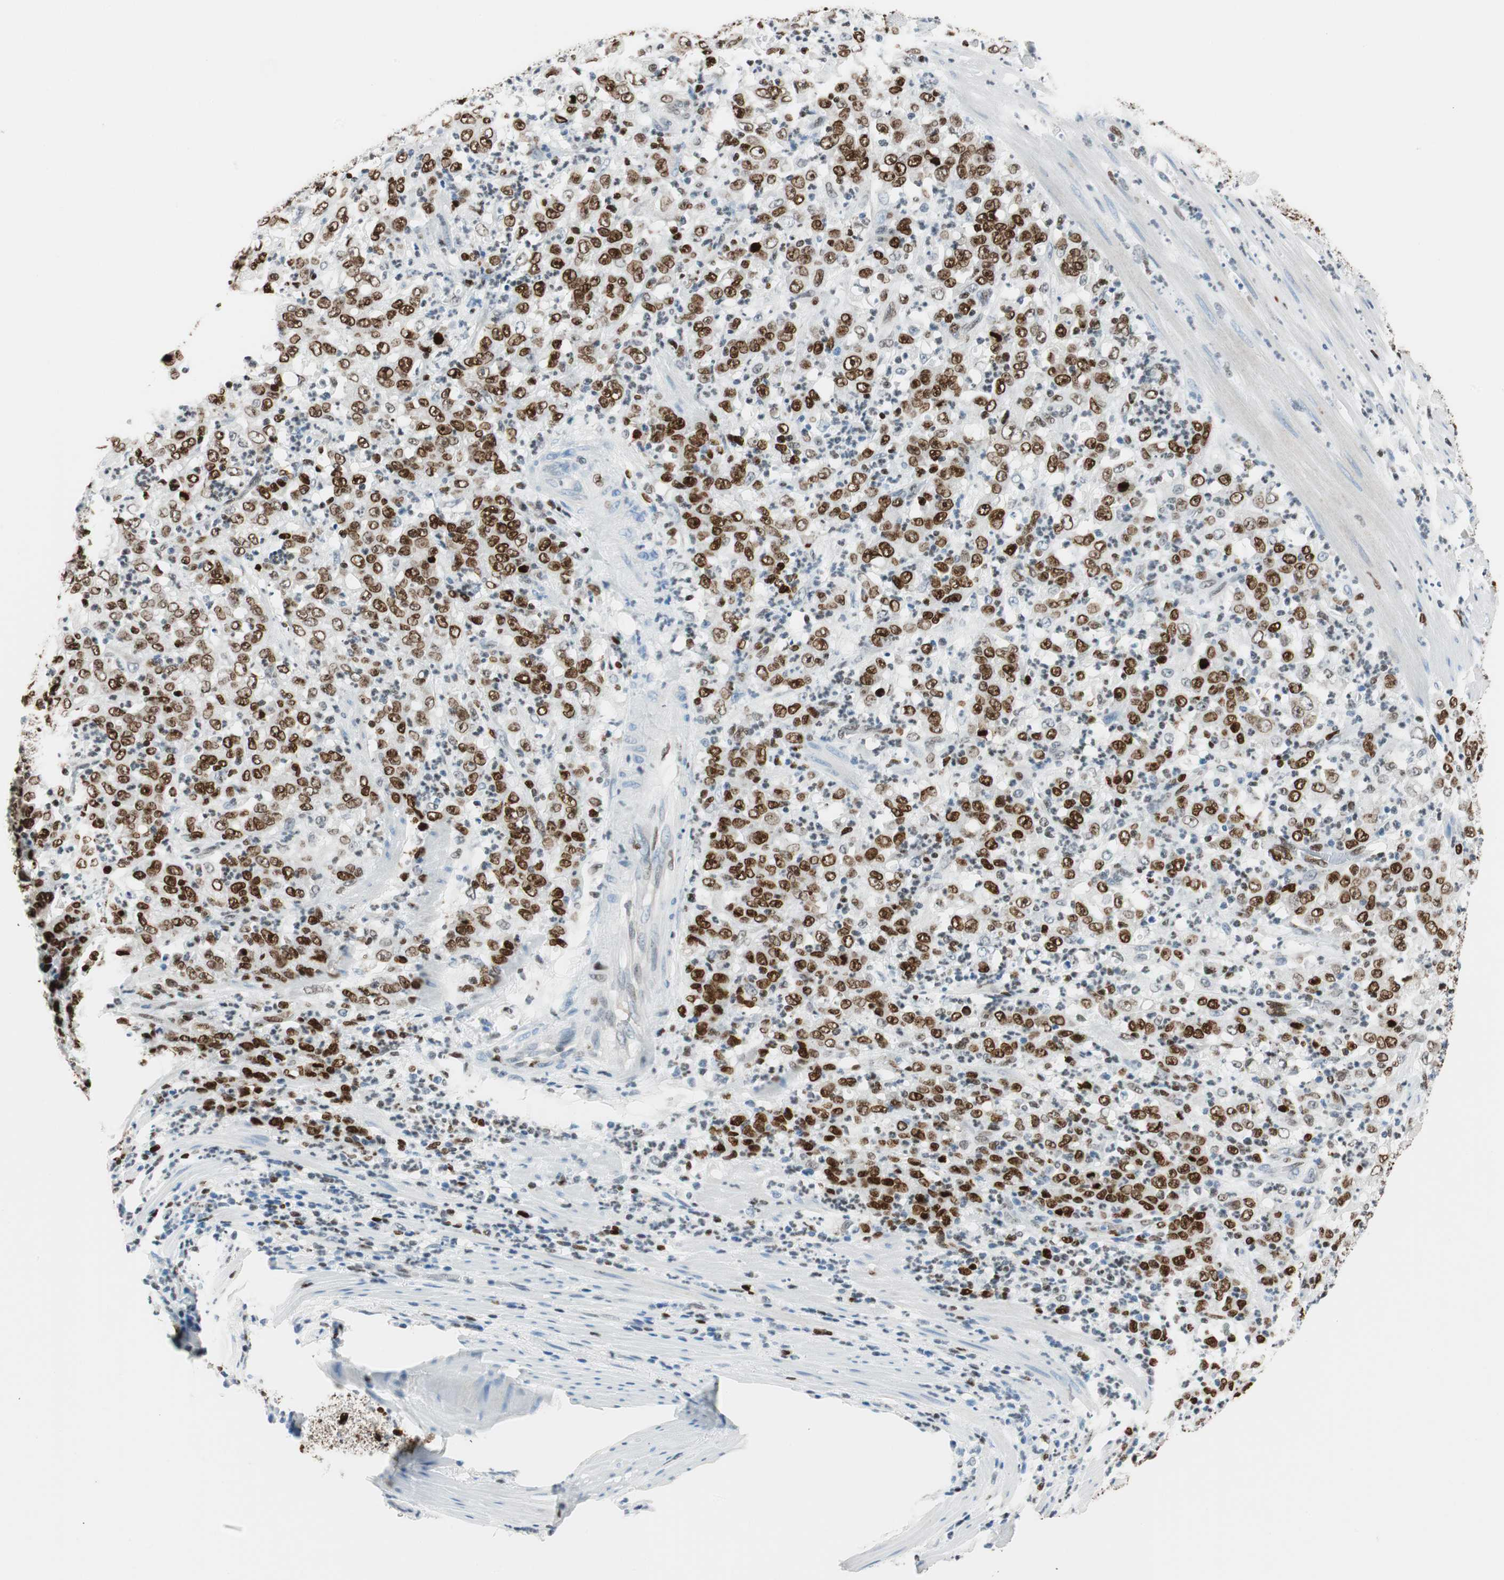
{"staining": {"intensity": "strong", "quantity": ">75%", "location": "nuclear"}, "tissue": "stomach cancer", "cell_type": "Tumor cells", "image_type": "cancer", "snomed": [{"axis": "morphology", "description": "Adenocarcinoma, NOS"}, {"axis": "topography", "description": "Stomach, lower"}], "caption": "A high-resolution micrograph shows immunohistochemistry staining of adenocarcinoma (stomach), which shows strong nuclear staining in approximately >75% of tumor cells. (DAB (3,3'-diaminobenzidine) IHC with brightfield microscopy, high magnification).", "gene": "EZH2", "patient": {"sex": "female", "age": 71}}